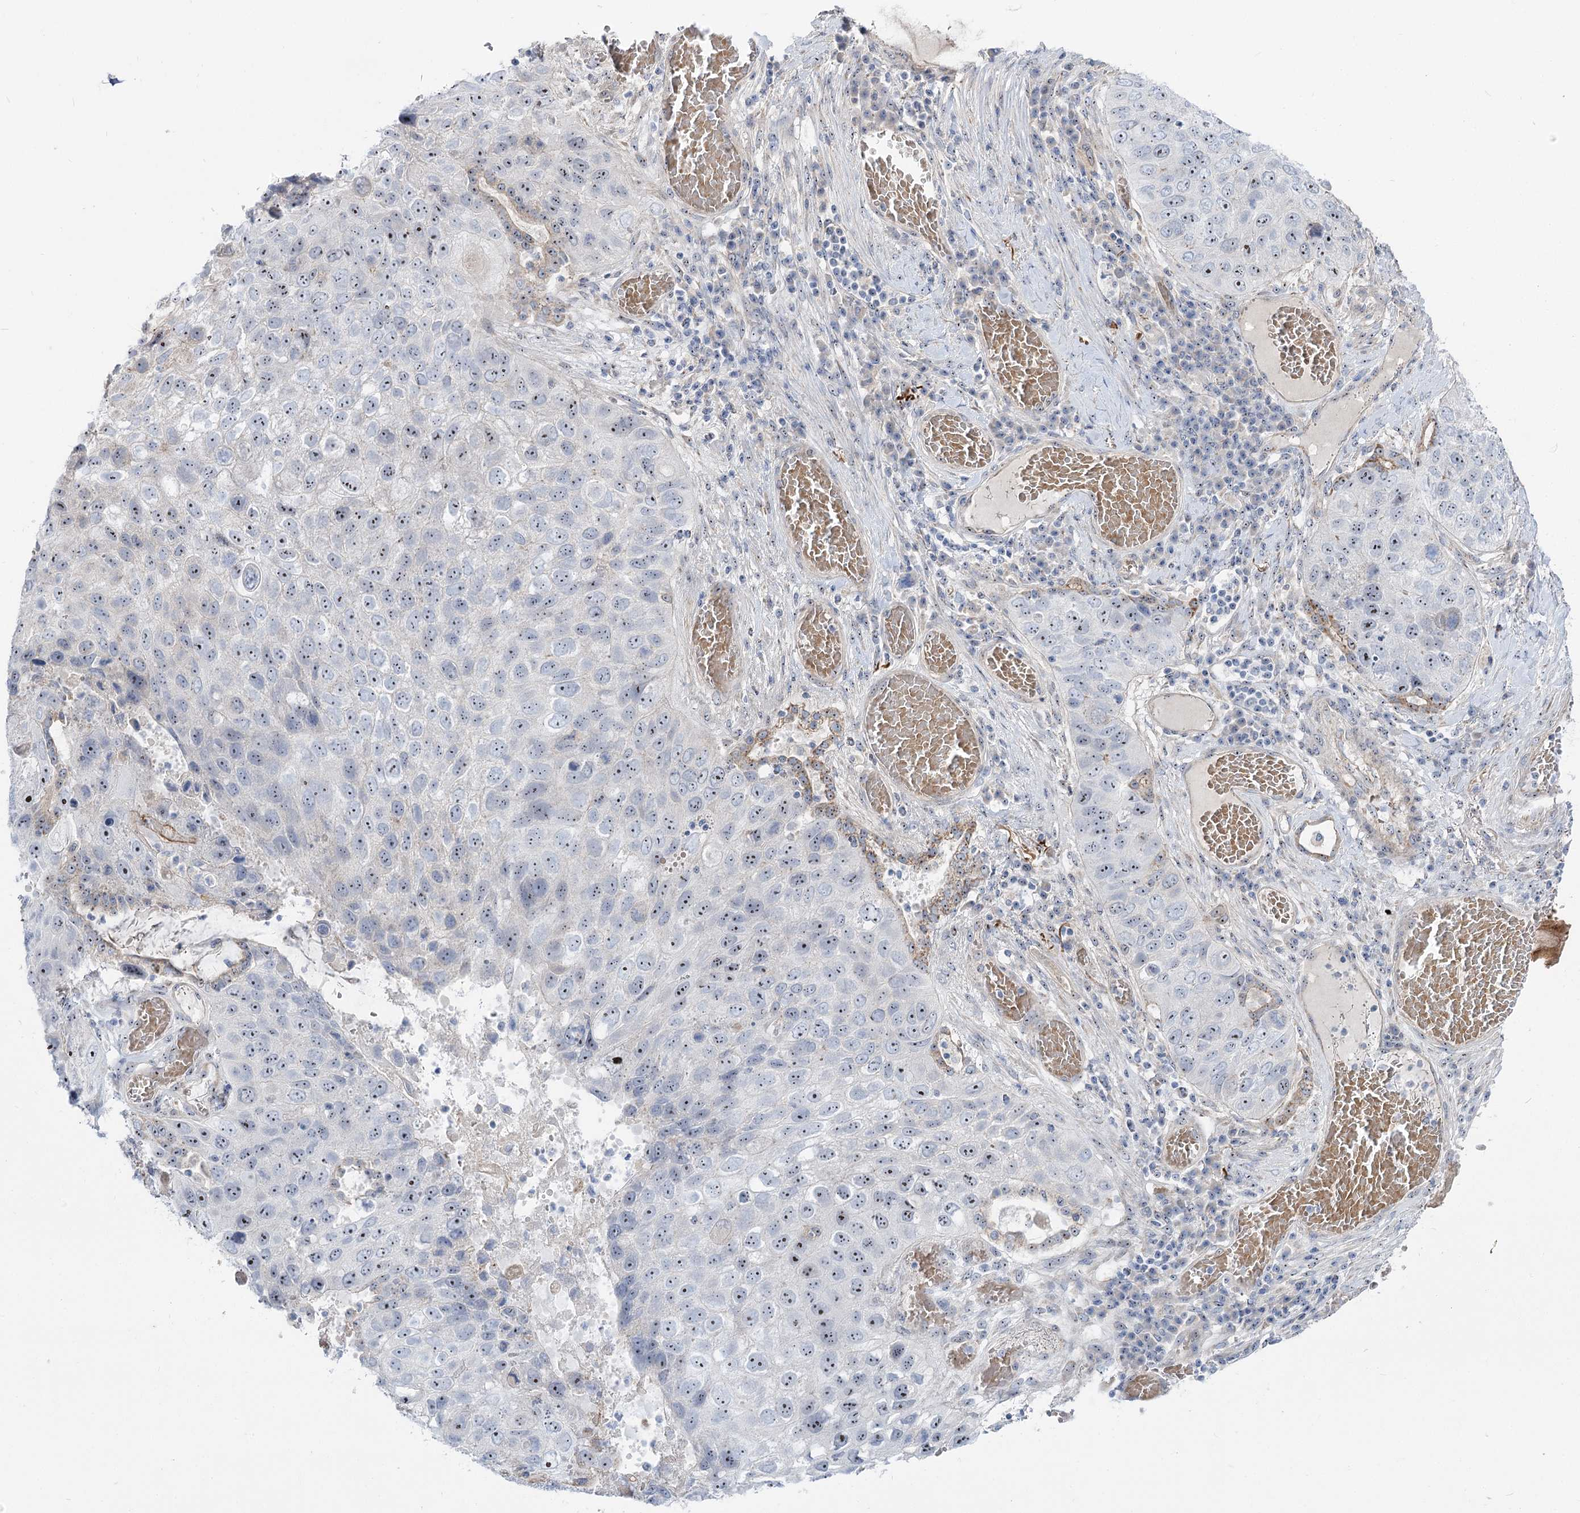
{"staining": {"intensity": "strong", "quantity": "<25%", "location": "nuclear"}, "tissue": "lung cancer", "cell_type": "Tumor cells", "image_type": "cancer", "snomed": [{"axis": "morphology", "description": "Squamous cell carcinoma, NOS"}, {"axis": "topography", "description": "Lung"}], "caption": "DAB immunohistochemical staining of human lung cancer (squamous cell carcinoma) displays strong nuclear protein expression in approximately <25% of tumor cells.", "gene": "SUOX", "patient": {"sex": "male", "age": 61}}